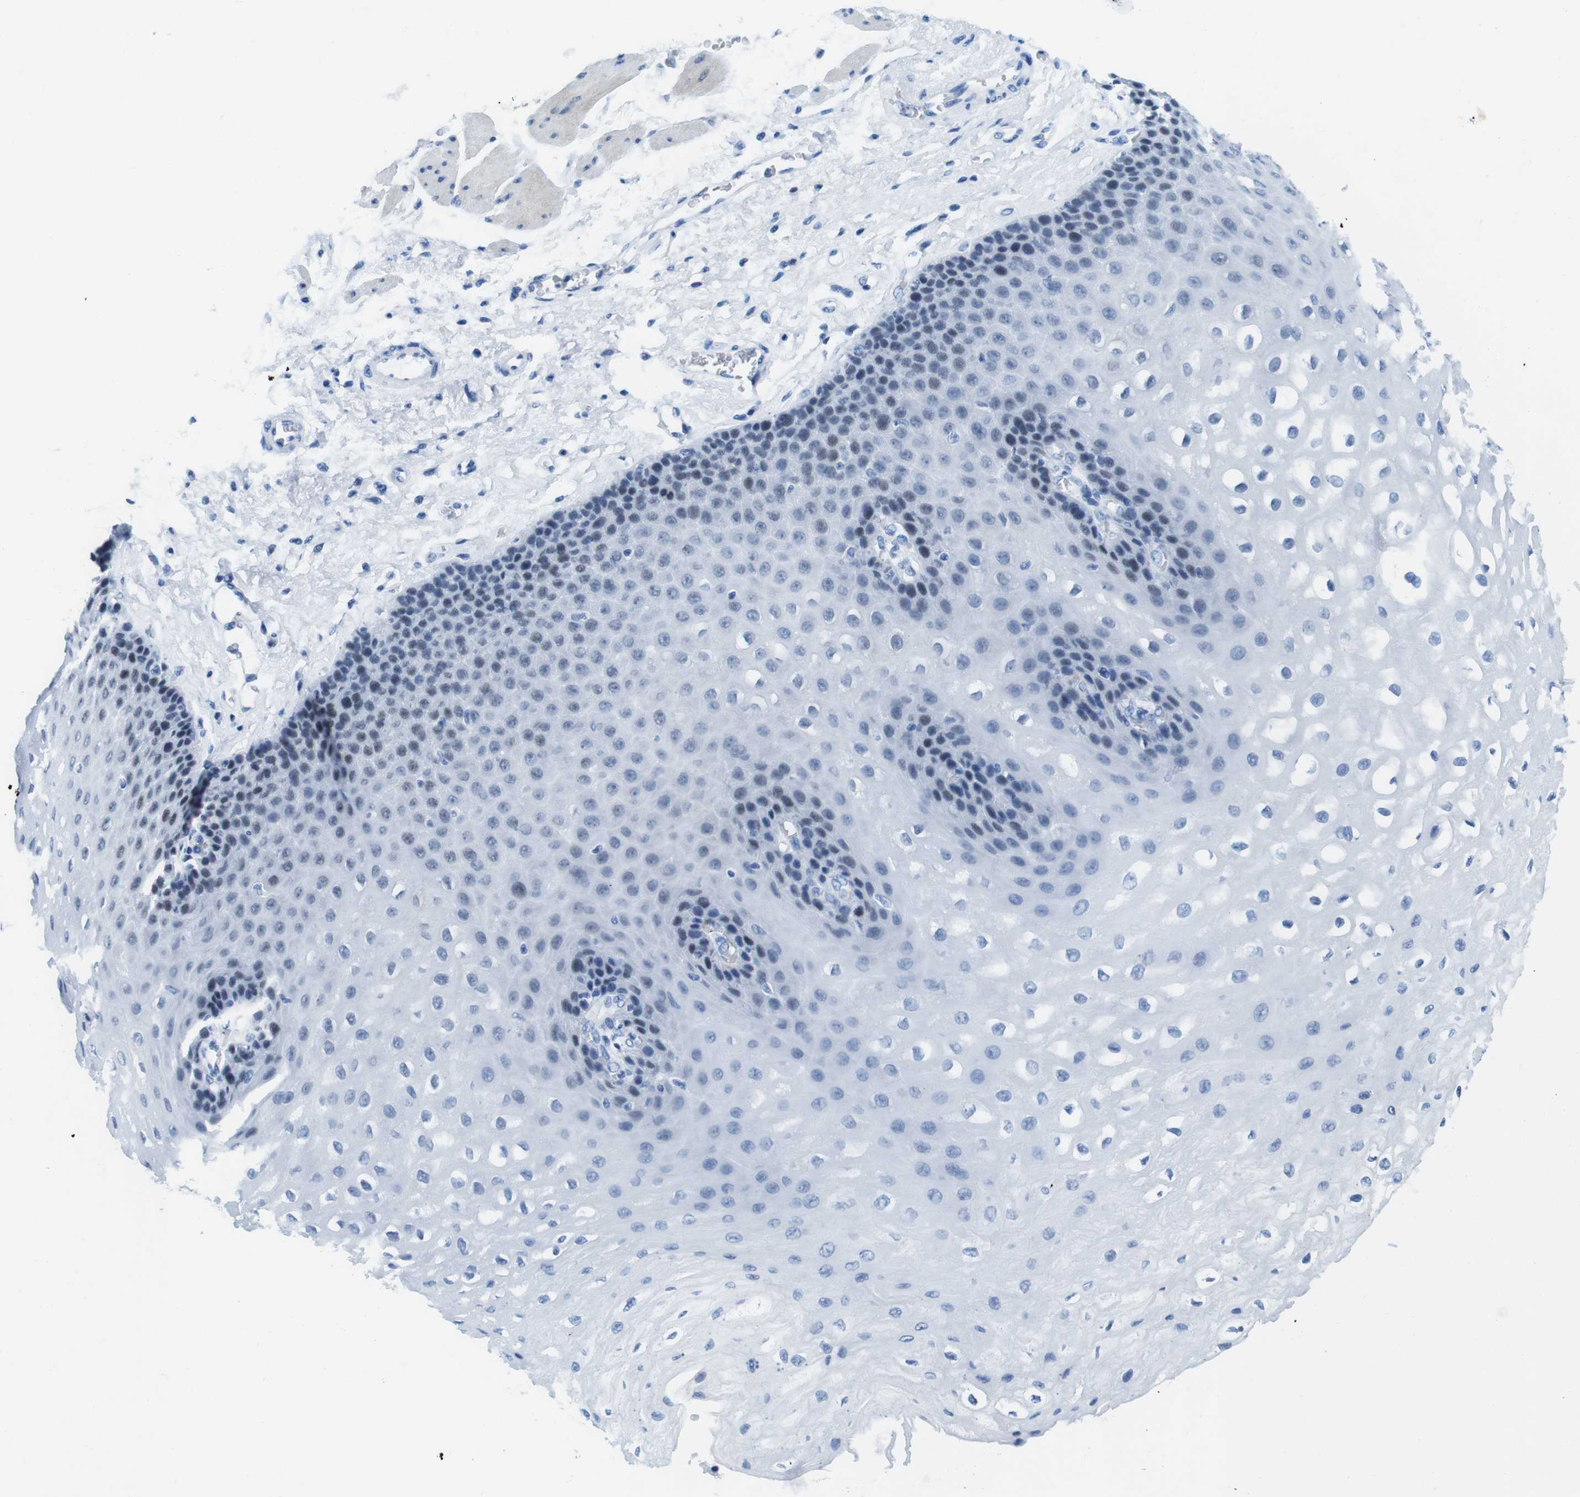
{"staining": {"intensity": "weak", "quantity": "25%-75%", "location": "nuclear"}, "tissue": "esophagus", "cell_type": "Squamous epithelial cells", "image_type": "normal", "snomed": [{"axis": "morphology", "description": "Normal tissue, NOS"}, {"axis": "topography", "description": "Esophagus"}], "caption": "Weak nuclear expression for a protein is appreciated in approximately 25%-75% of squamous epithelial cells of benign esophagus using immunohistochemistry (IHC).", "gene": "TFAP2C", "patient": {"sex": "female", "age": 72}}